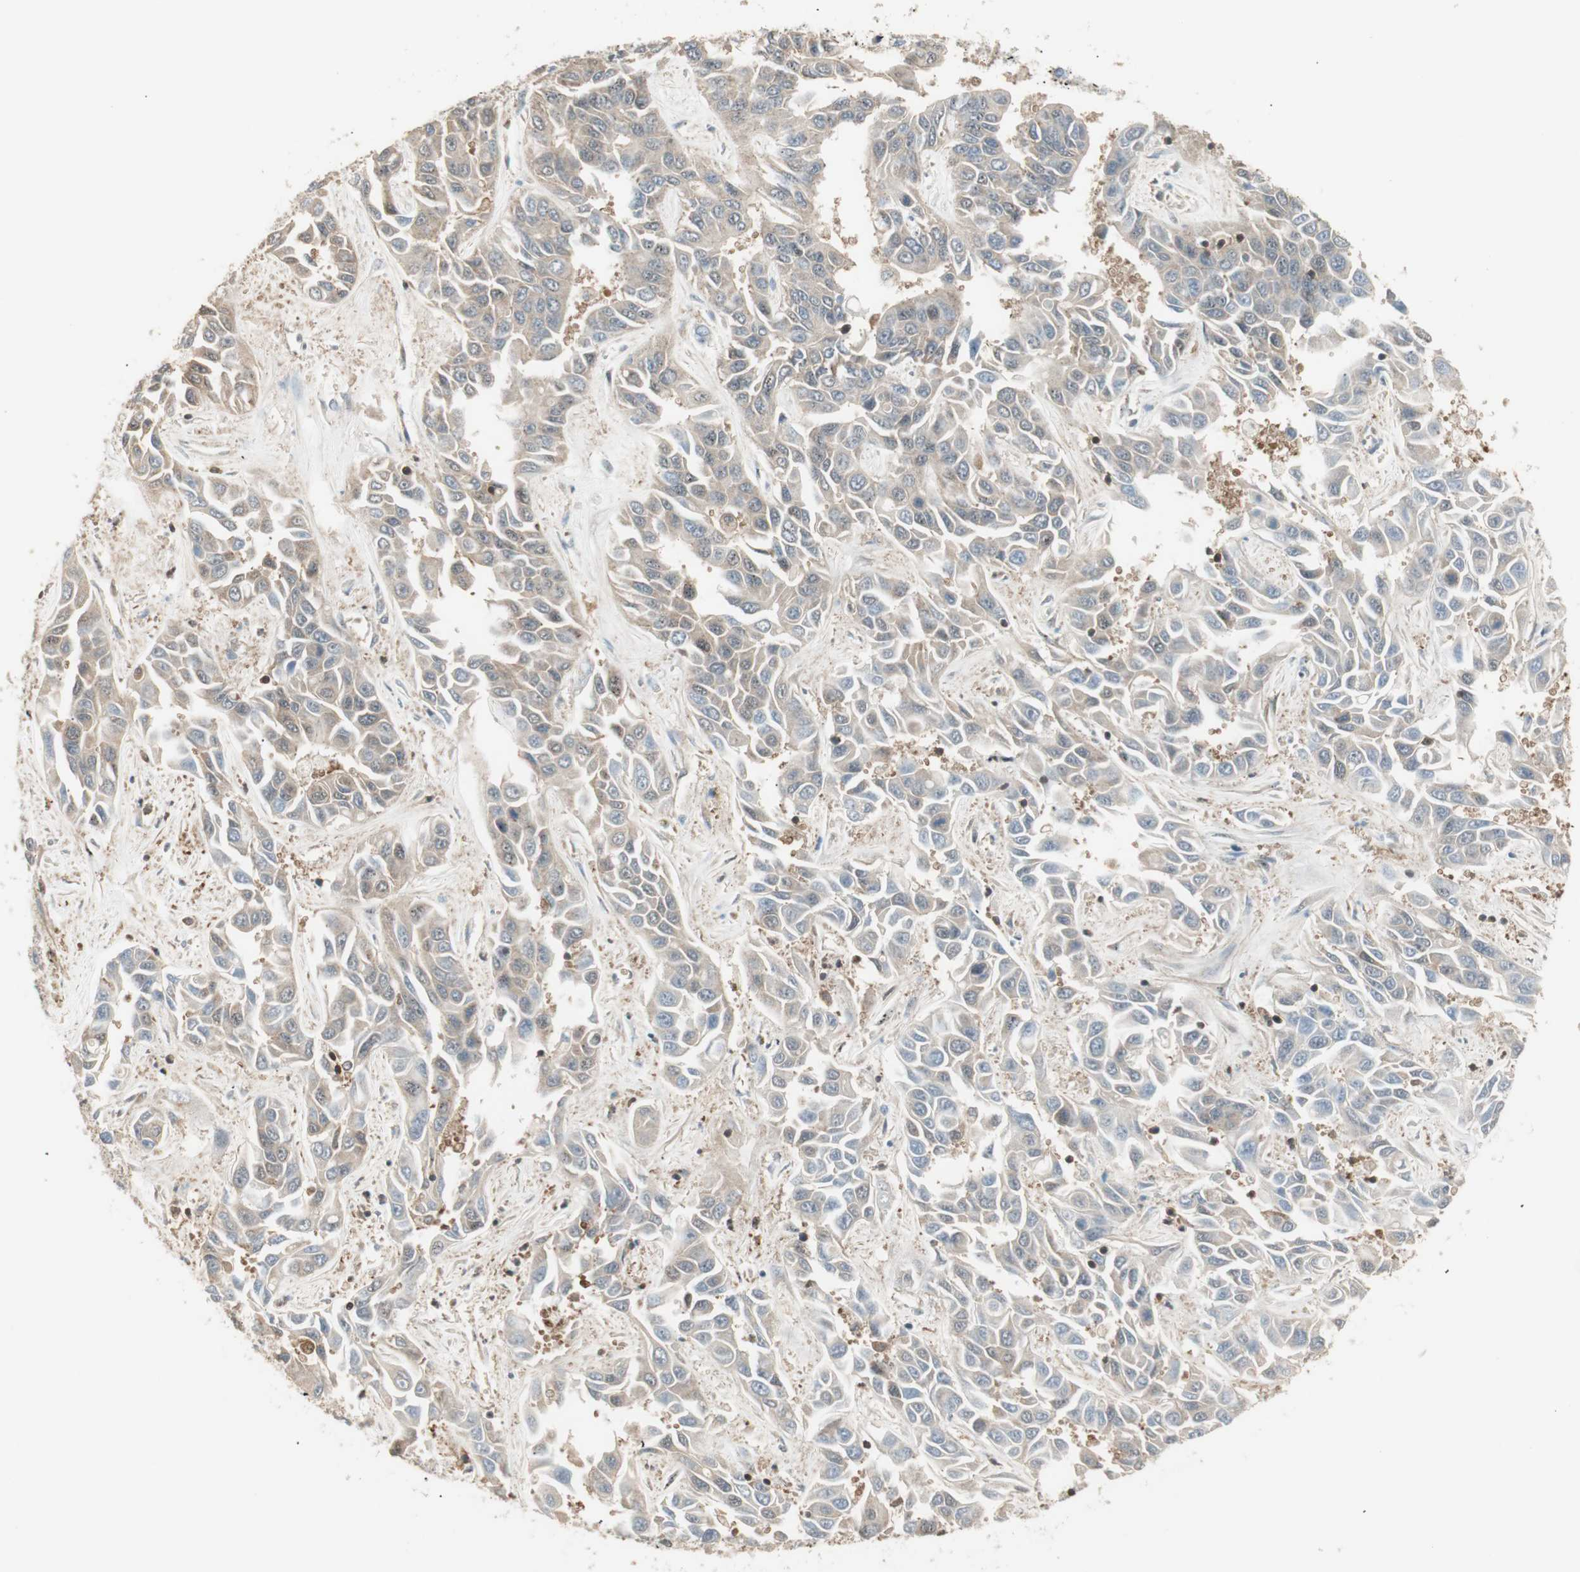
{"staining": {"intensity": "weak", "quantity": "25%-75%", "location": "cytoplasmic/membranous"}, "tissue": "liver cancer", "cell_type": "Tumor cells", "image_type": "cancer", "snomed": [{"axis": "morphology", "description": "Cholangiocarcinoma"}, {"axis": "topography", "description": "Liver"}], "caption": "Human liver cholangiocarcinoma stained with a brown dye displays weak cytoplasmic/membranous positive expression in about 25%-75% of tumor cells.", "gene": "CRLF3", "patient": {"sex": "female", "age": 52}}